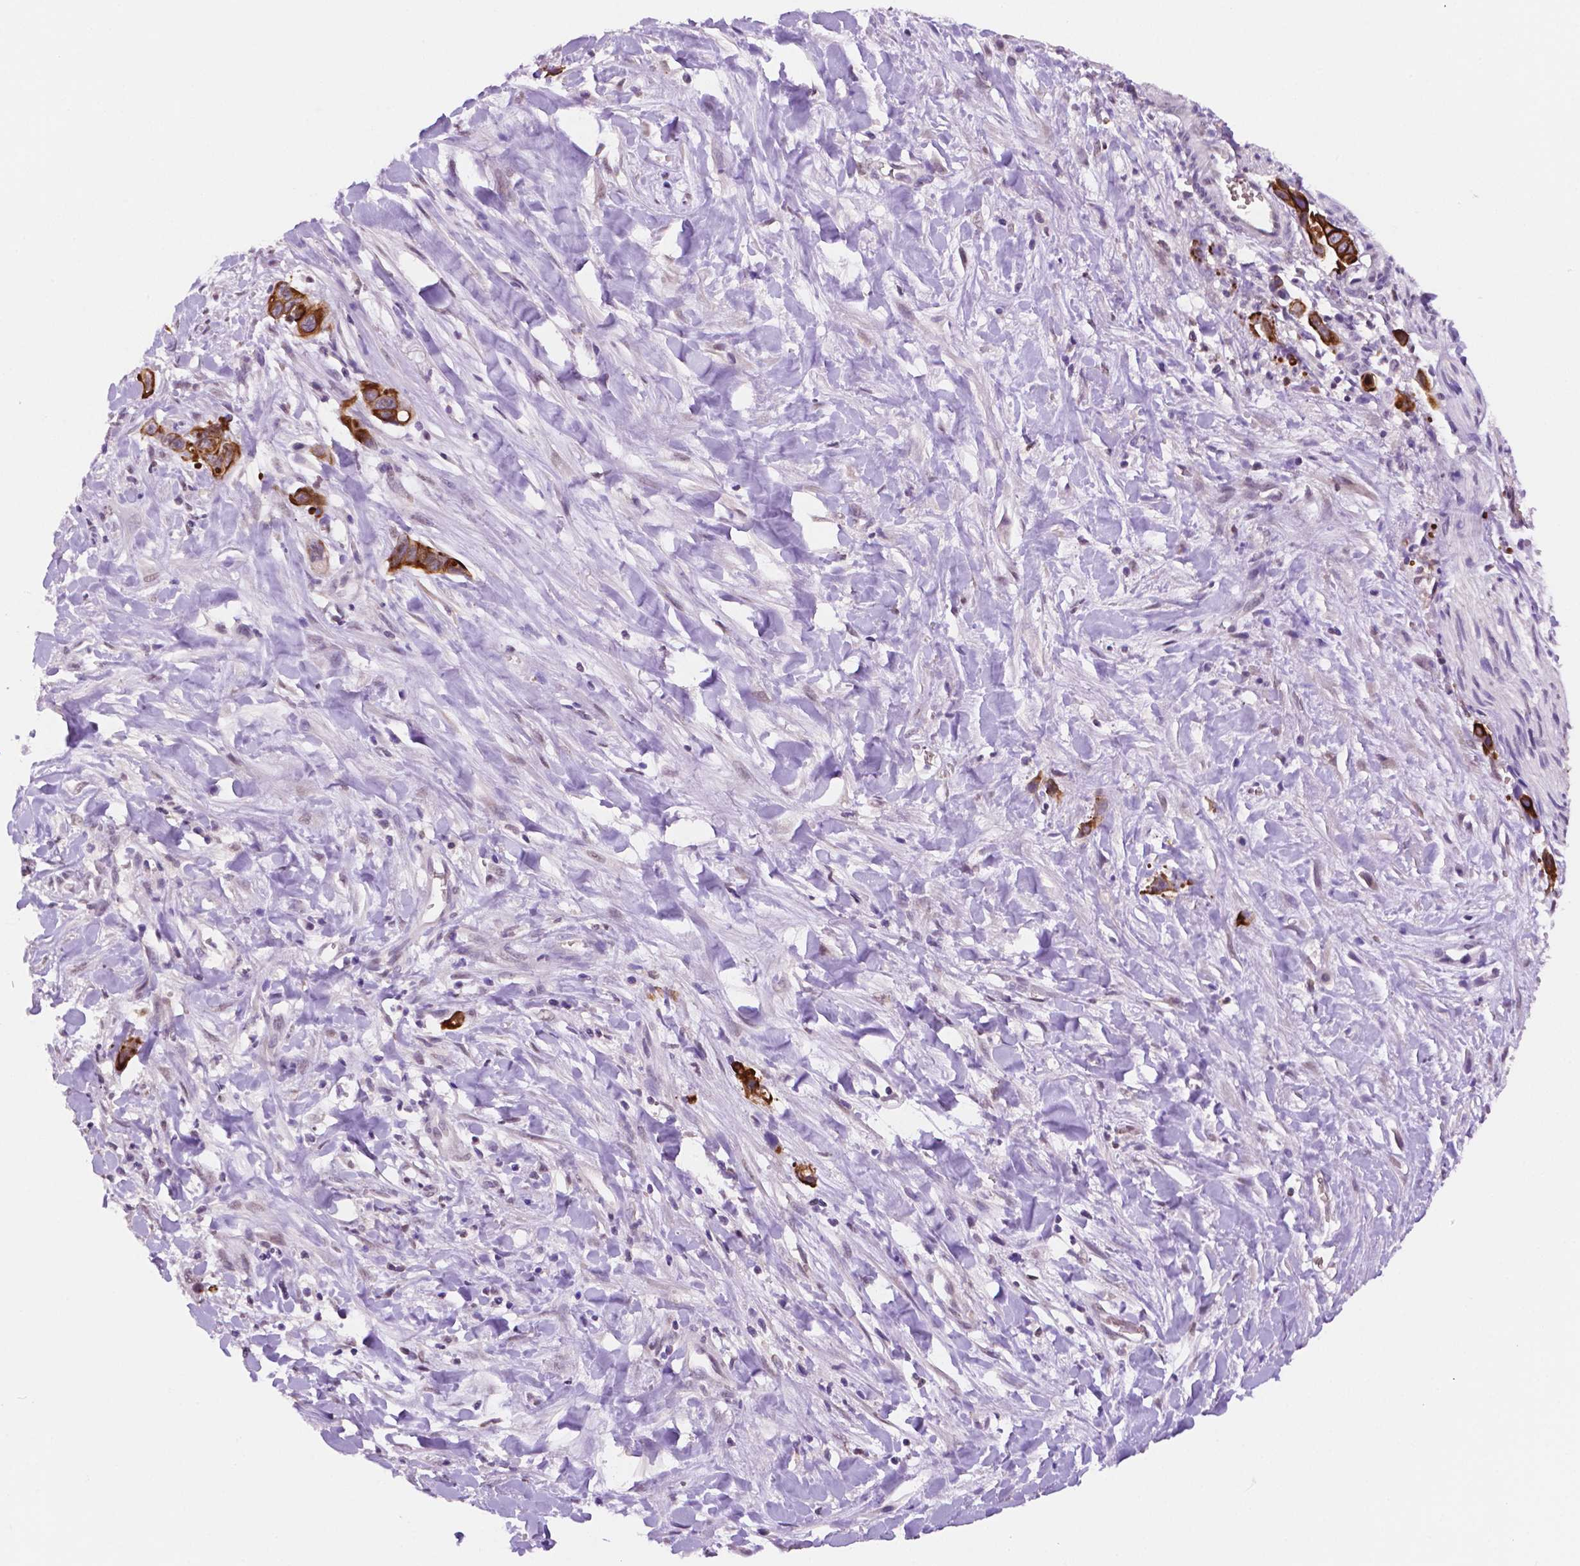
{"staining": {"intensity": "strong", "quantity": ">75%", "location": "cytoplasmic/membranous"}, "tissue": "liver cancer", "cell_type": "Tumor cells", "image_type": "cancer", "snomed": [{"axis": "morphology", "description": "Cholangiocarcinoma"}, {"axis": "topography", "description": "Liver"}], "caption": "Tumor cells demonstrate high levels of strong cytoplasmic/membranous expression in approximately >75% of cells in liver cancer (cholangiocarcinoma). (Stains: DAB (3,3'-diaminobenzidine) in brown, nuclei in blue, Microscopy: brightfield microscopy at high magnification).", "gene": "SHLD3", "patient": {"sex": "female", "age": 79}}